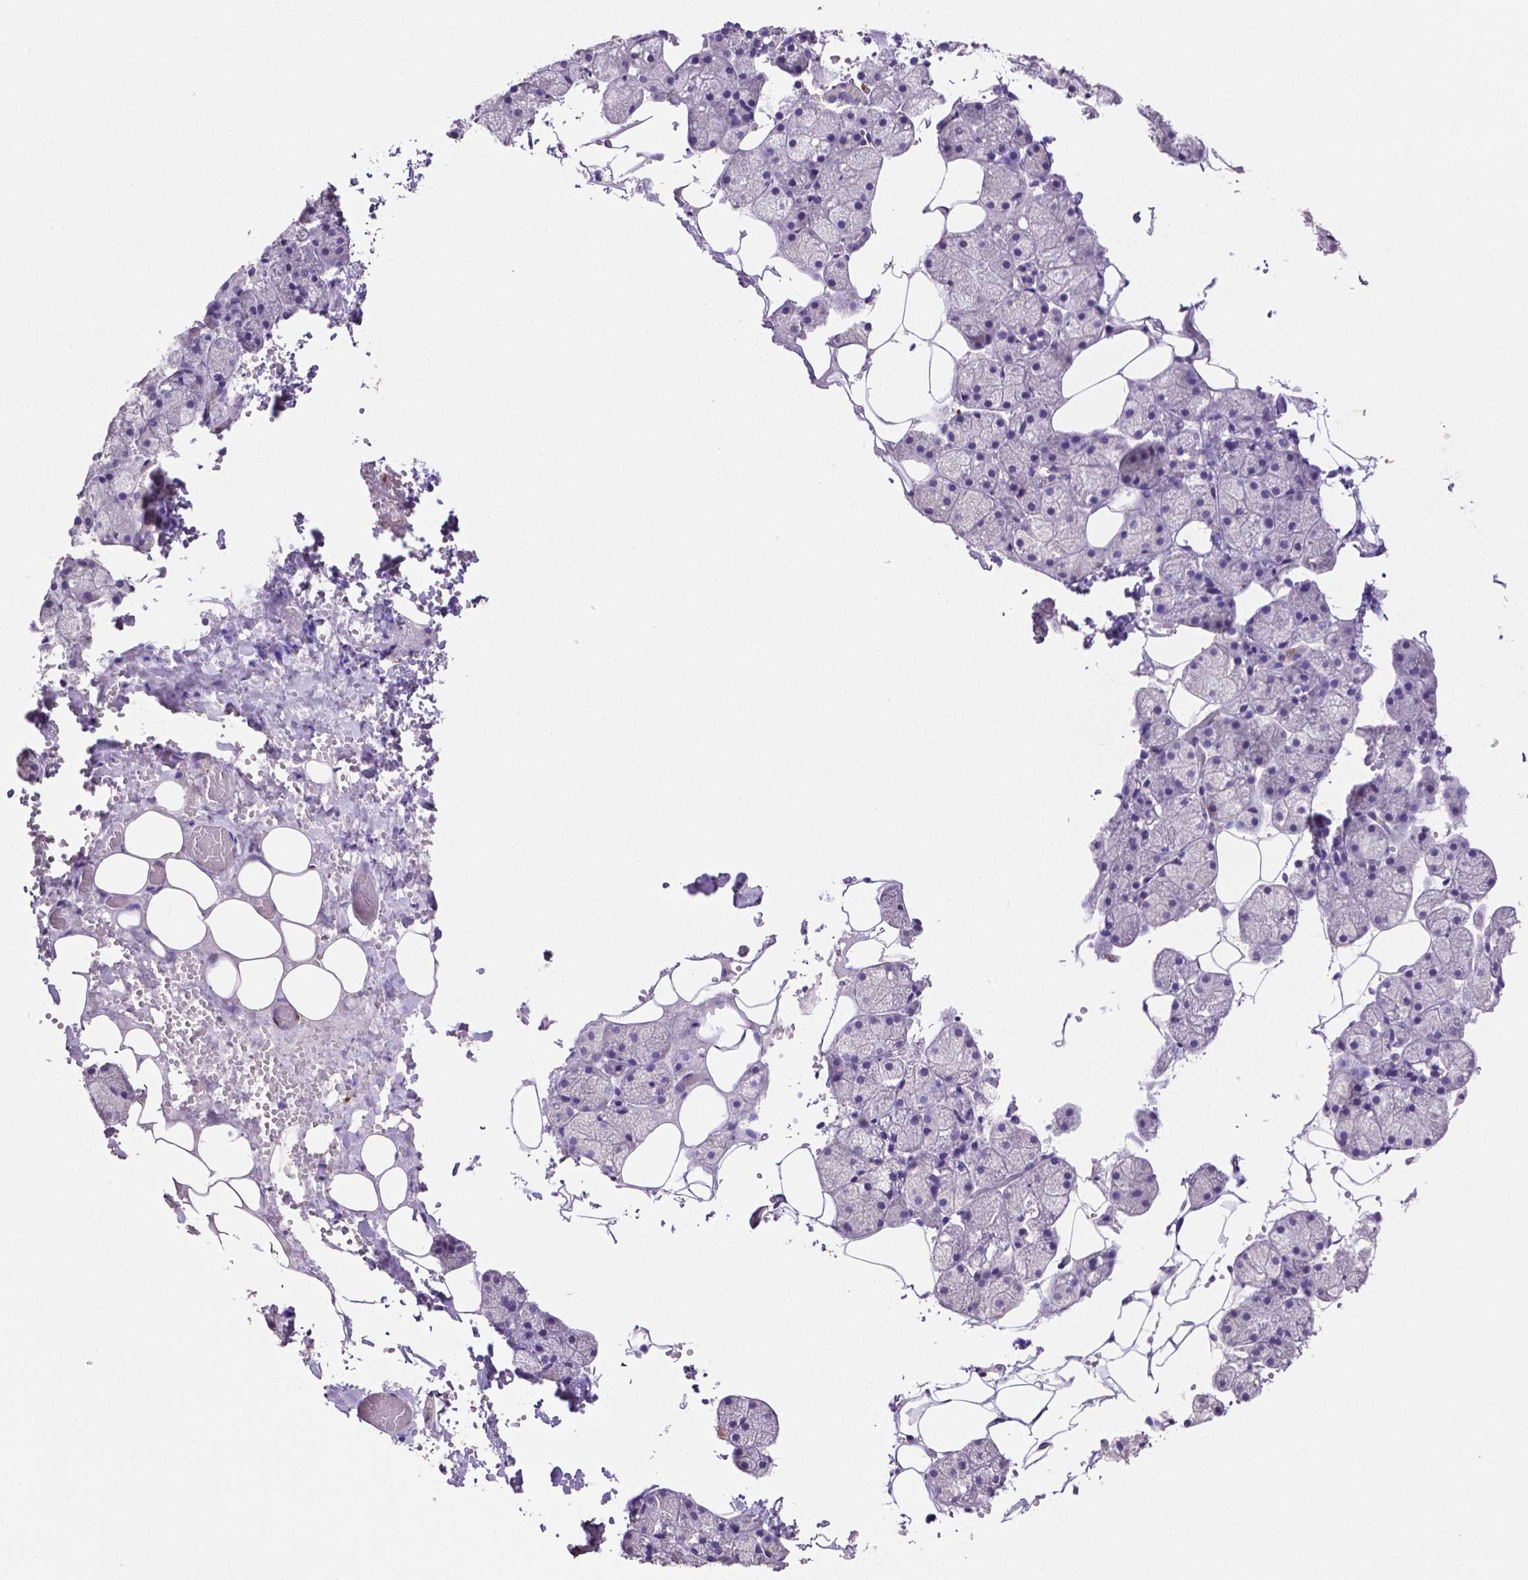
{"staining": {"intensity": "negative", "quantity": "none", "location": "none"}, "tissue": "salivary gland", "cell_type": "Glandular cells", "image_type": "normal", "snomed": [{"axis": "morphology", "description": "Normal tissue, NOS"}, {"axis": "topography", "description": "Salivary gland"}], "caption": "The photomicrograph demonstrates no significant staining in glandular cells of salivary gland. (Brightfield microscopy of DAB immunohistochemistry (IHC) at high magnification).", "gene": "MMP9", "patient": {"sex": "male", "age": 38}}